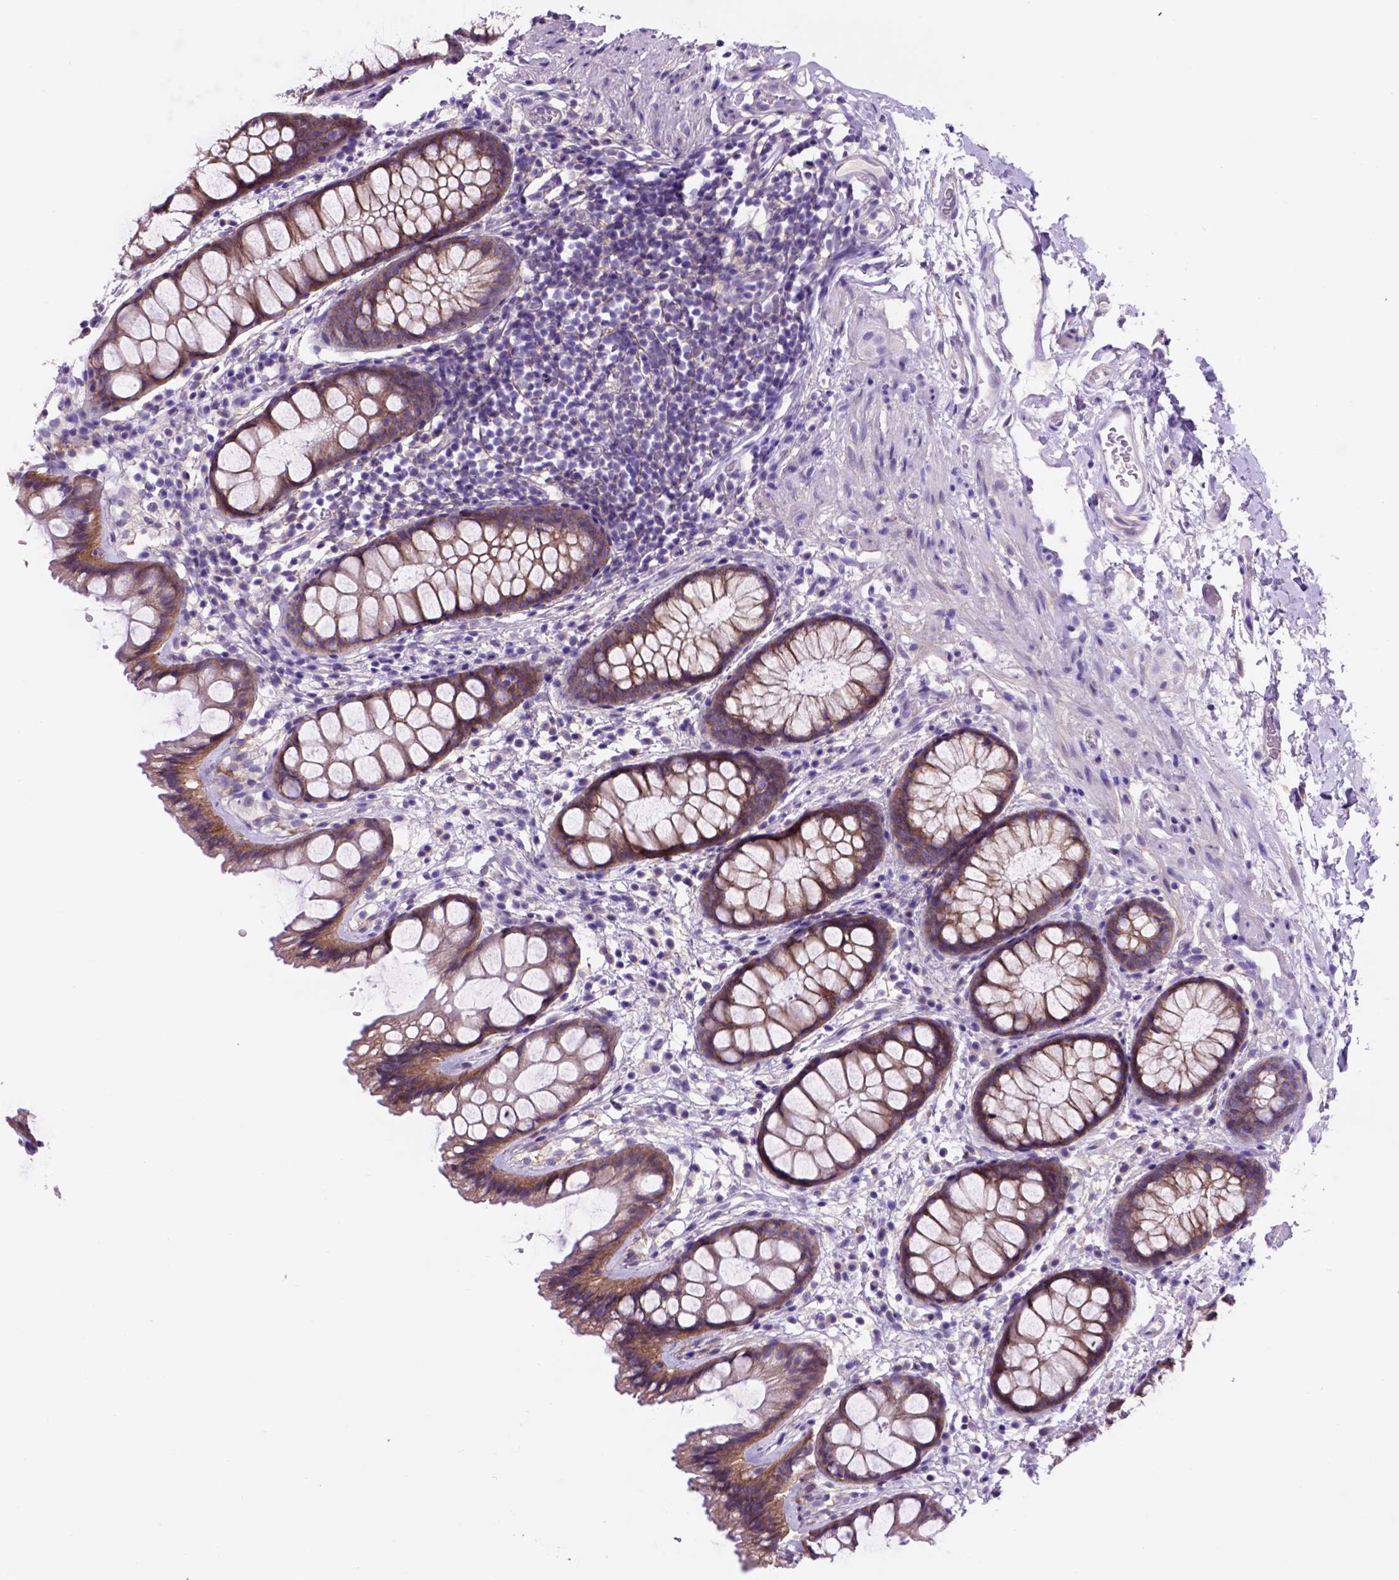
{"staining": {"intensity": "weak", "quantity": ">75%", "location": "cytoplasmic/membranous"}, "tissue": "rectum", "cell_type": "Glandular cells", "image_type": "normal", "snomed": [{"axis": "morphology", "description": "Normal tissue, NOS"}, {"axis": "topography", "description": "Rectum"}], "caption": "Protein analysis of unremarkable rectum displays weak cytoplasmic/membranous expression in approximately >75% of glandular cells.", "gene": "EGFR", "patient": {"sex": "female", "age": 62}}